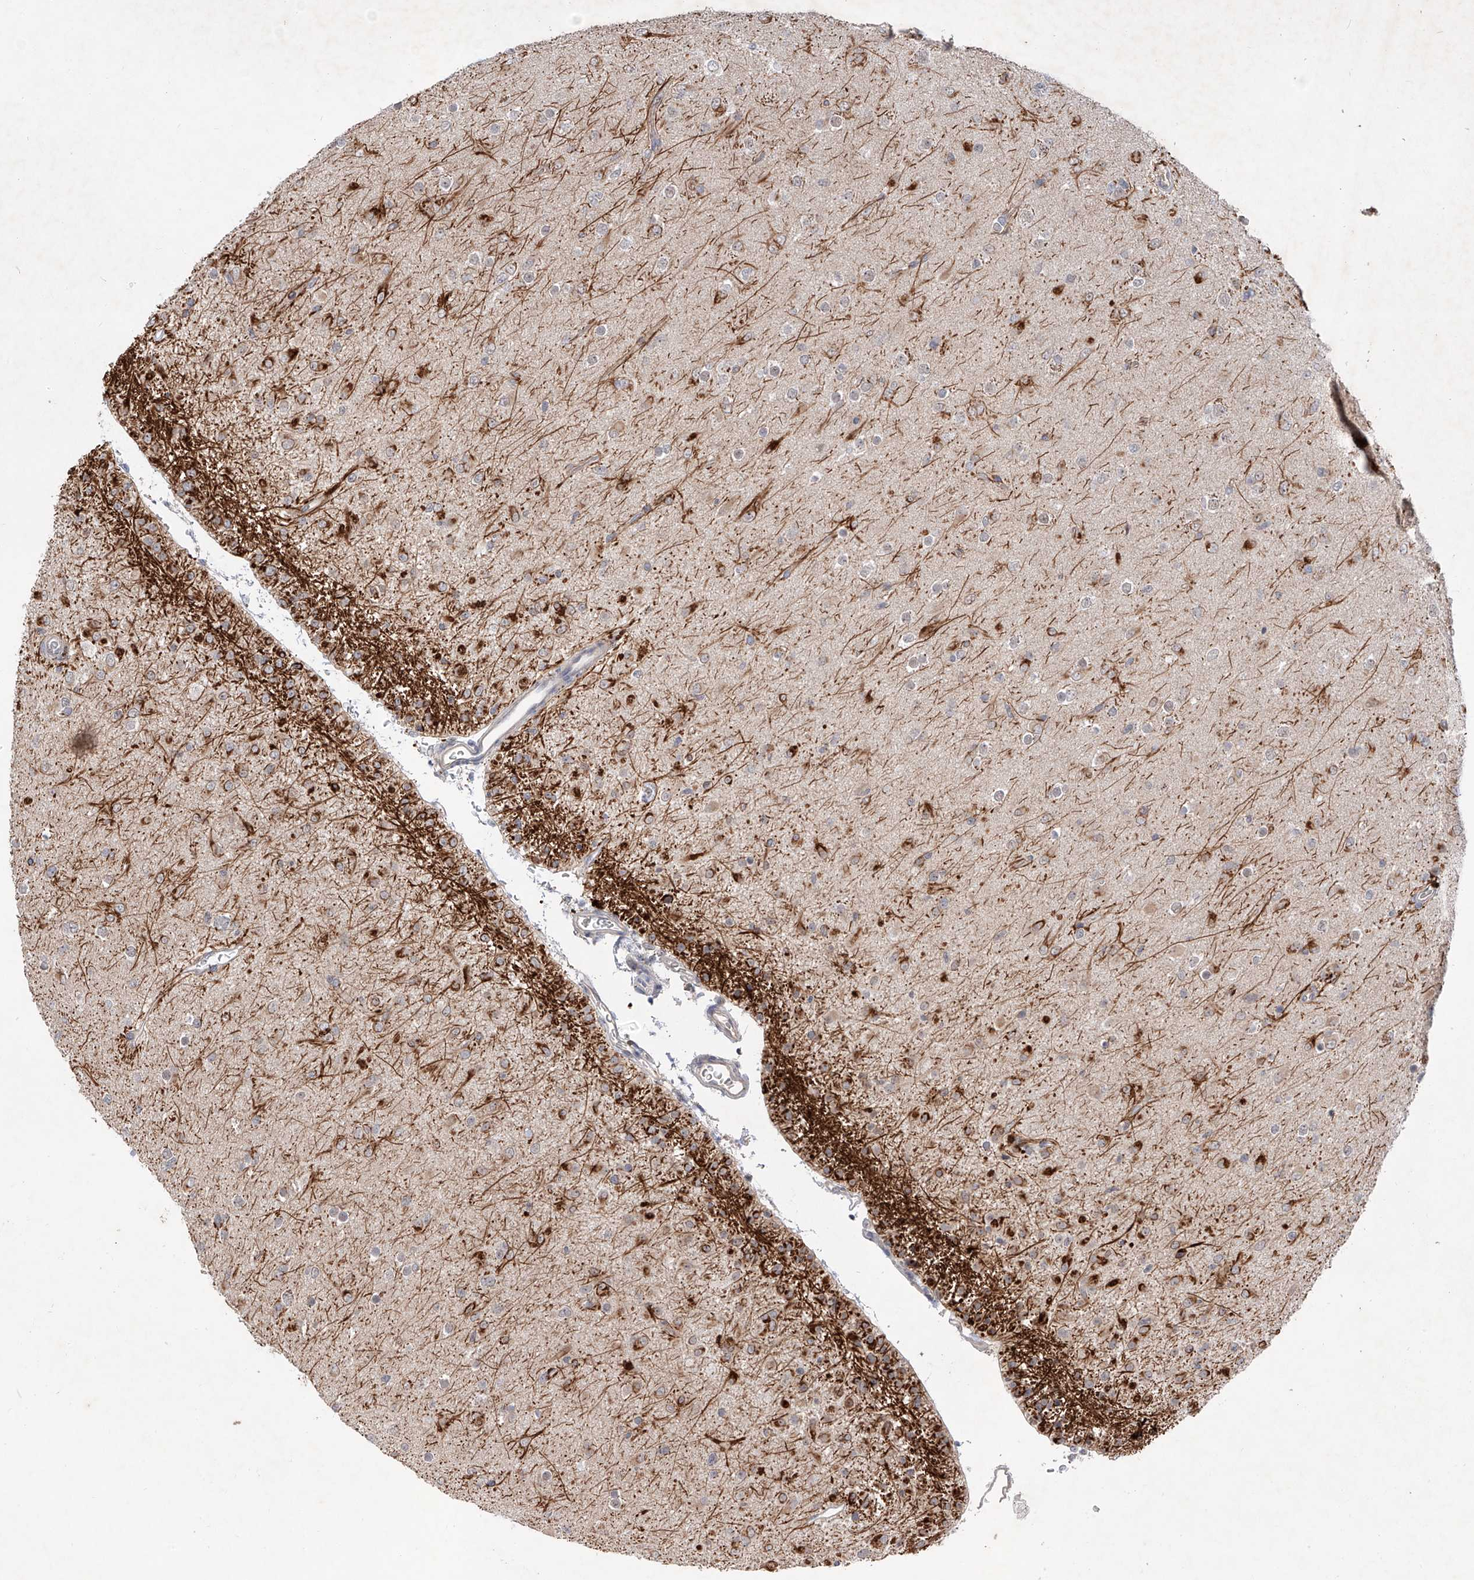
{"staining": {"intensity": "negative", "quantity": "none", "location": "none"}, "tissue": "glioma", "cell_type": "Tumor cells", "image_type": "cancer", "snomed": [{"axis": "morphology", "description": "Glioma, malignant, Low grade"}, {"axis": "topography", "description": "Brain"}], "caption": "High magnification brightfield microscopy of glioma stained with DAB (3,3'-diaminobenzidine) (brown) and counterstained with hematoxylin (blue): tumor cells show no significant expression. (DAB immunohistochemistry visualized using brightfield microscopy, high magnification).", "gene": "FAM135A", "patient": {"sex": "male", "age": 65}}